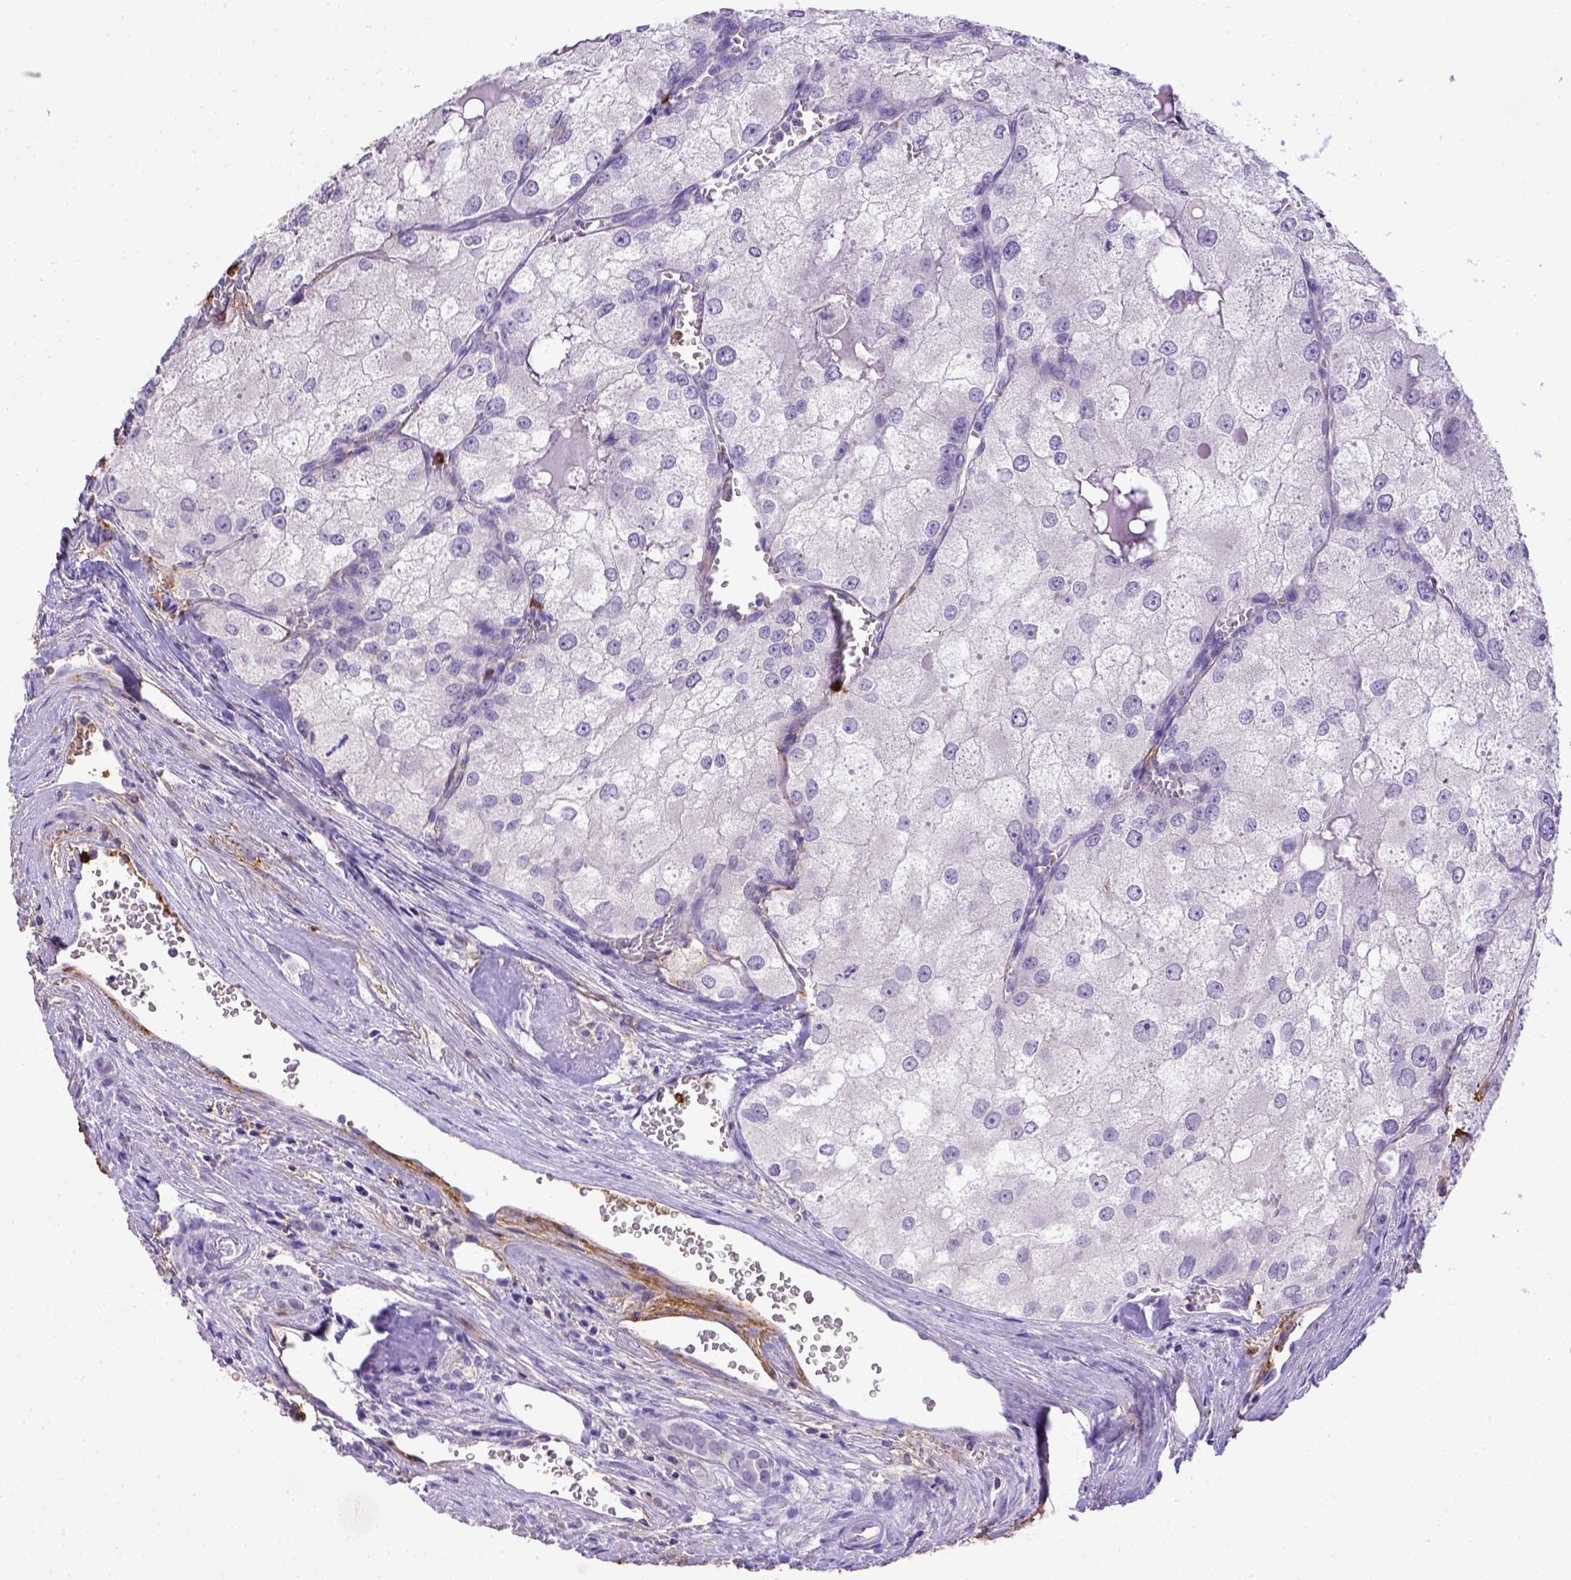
{"staining": {"intensity": "negative", "quantity": "none", "location": "none"}, "tissue": "renal cancer", "cell_type": "Tumor cells", "image_type": "cancer", "snomed": [{"axis": "morphology", "description": "Adenocarcinoma, NOS"}, {"axis": "topography", "description": "Kidney"}], "caption": "Immunohistochemistry photomicrograph of neoplastic tissue: adenocarcinoma (renal) stained with DAB exhibits no significant protein expression in tumor cells.", "gene": "B3GAT1", "patient": {"sex": "female", "age": 70}}